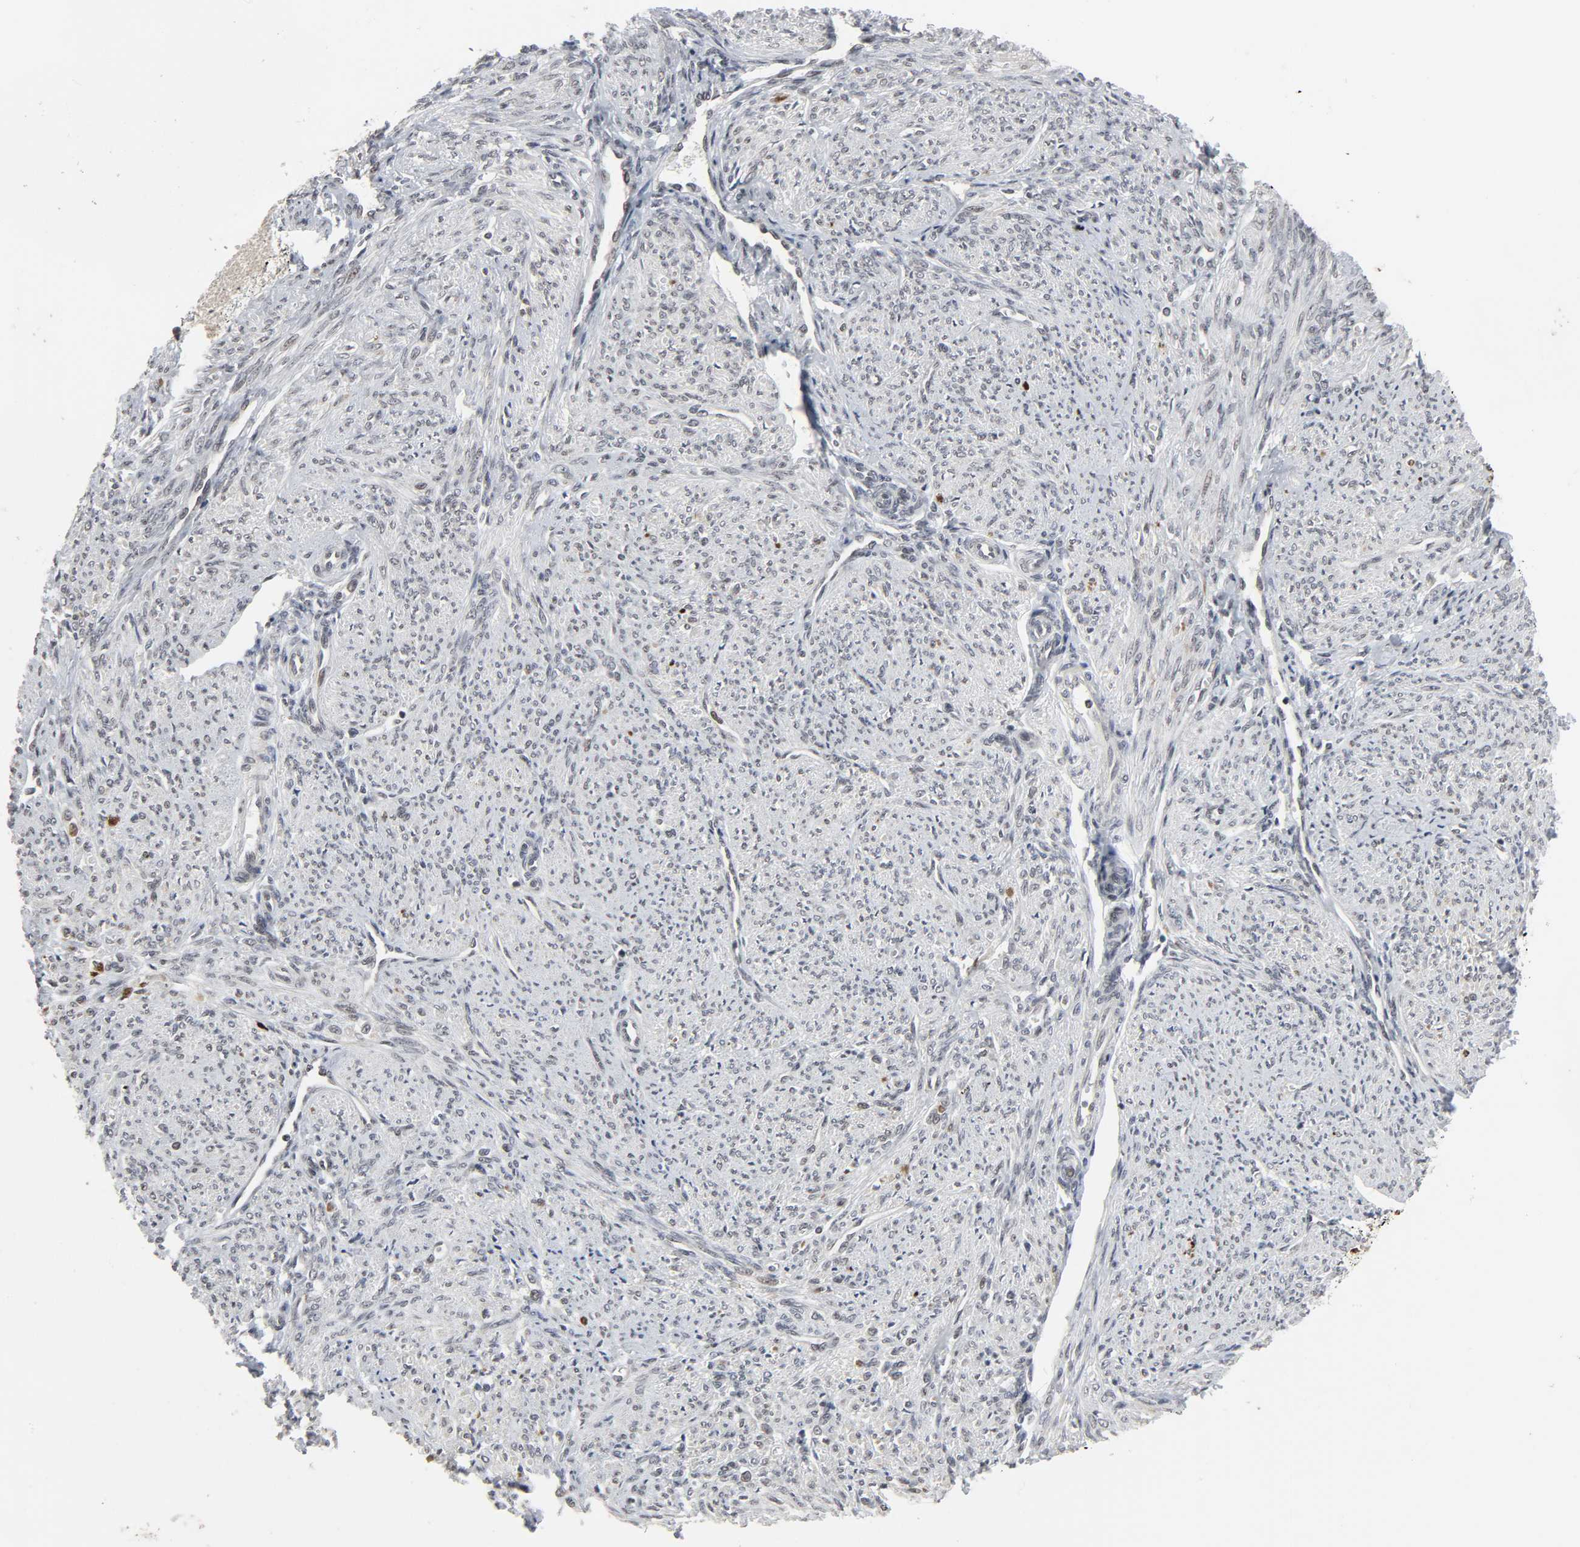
{"staining": {"intensity": "negative", "quantity": "none", "location": "none"}, "tissue": "smooth muscle", "cell_type": "Smooth muscle cells", "image_type": "normal", "snomed": [{"axis": "morphology", "description": "Normal tissue, NOS"}, {"axis": "topography", "description": "Smooth muscle"}], "caption": "Normal smooth muscle was stained to show a protein in brown. There is no significant staining in smooth muscle cells.", "gene": "MUC1", "patient": {"sex": "female", "age": 65}}